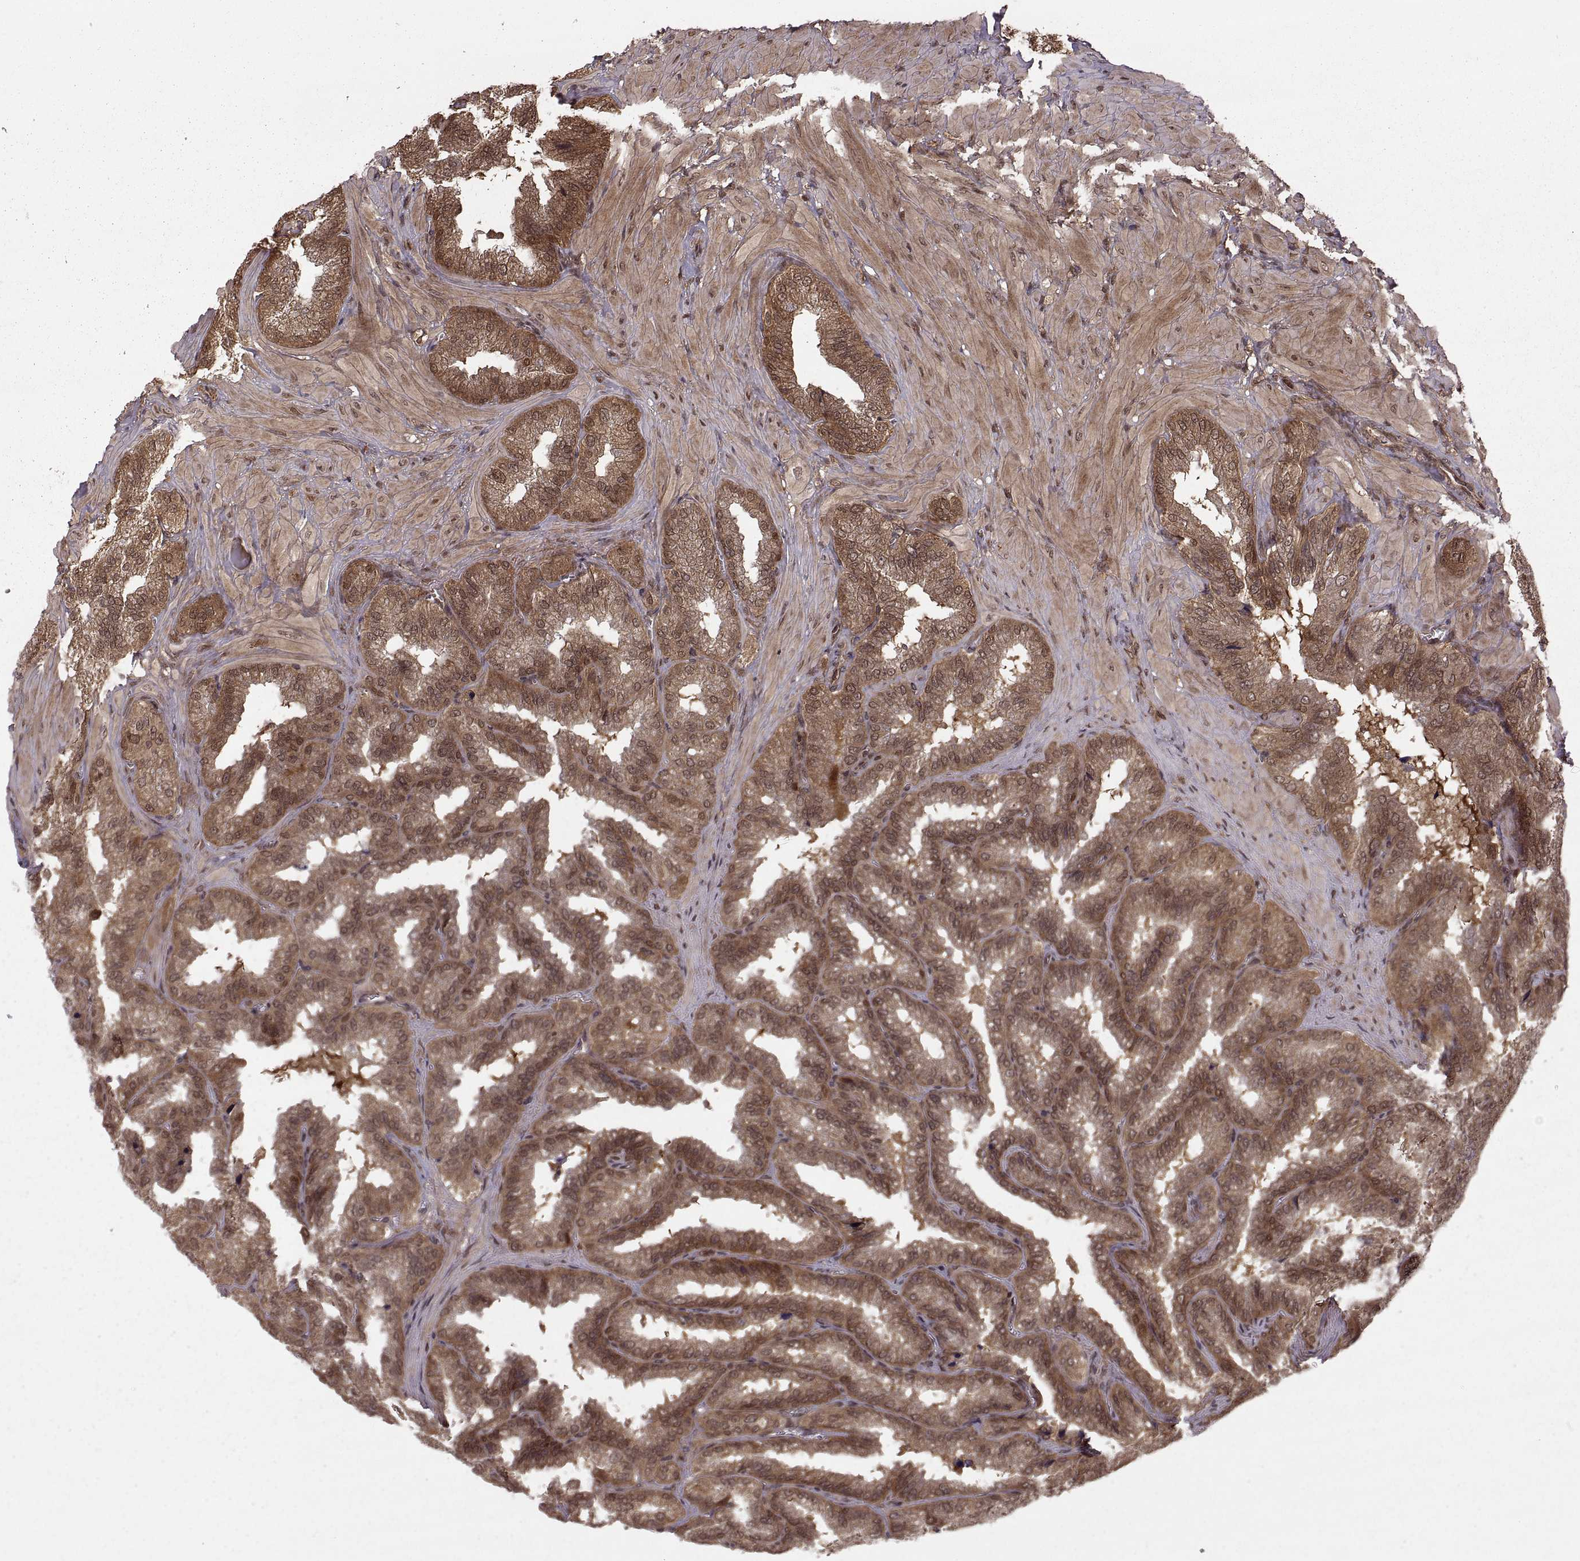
{"staining": {"intensity": "strong", "quantity": ">75%", "location": "cytoplasmic/membranous"}, "tissue": "seminal vesicle", "cell_type": "Glandular cells", "image_type": "normal", "snomed": [{"axis": "morphology", "description": "Normal tissue, NOS"}, {"axis": "topography", "description": "Seminal veicle"}], "caption": "Brown immunohistochemical staining in normal seminal vesicle demonstrates strong cytoplasmic/membranous positivity in about >75% of glandular cells. (IHC, brightfield microscopy, high magnification).", "gene": "DEDD", "patient": {"sex": "male", "age": 37}}